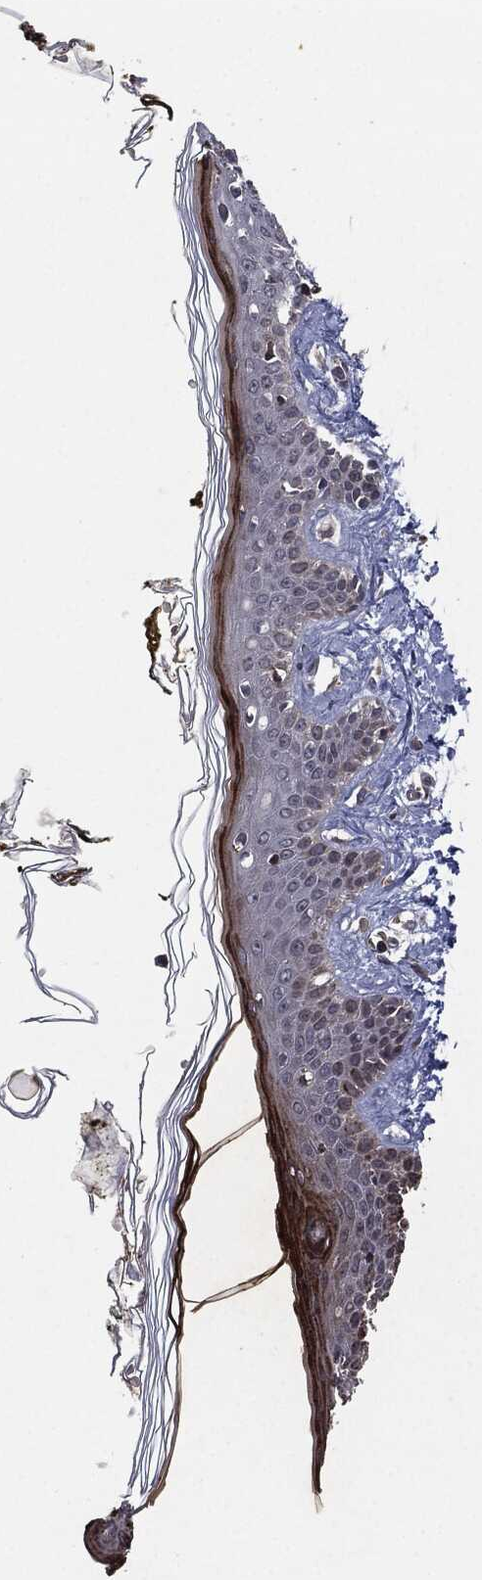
{"staining": {"intensity": "negative", "quantity": "none", "location": "none"}, "tissue": "skin", "cell_type": "Fibroblasts", "image_type": "normal", "snomed": [{"axis": "morphology", "description": "Normal tissue, NOS"}, {"axis": "topography", "description": "Skin"}], "caption": "A histopathology image of human skin is negative for staining in fibroblasts. The staining is performed using DAB brown chromogen with nuclei counter-stained in using hematoxylin.", "gene": "UBR1", "patient": {"sex": "male", "age": 76}}